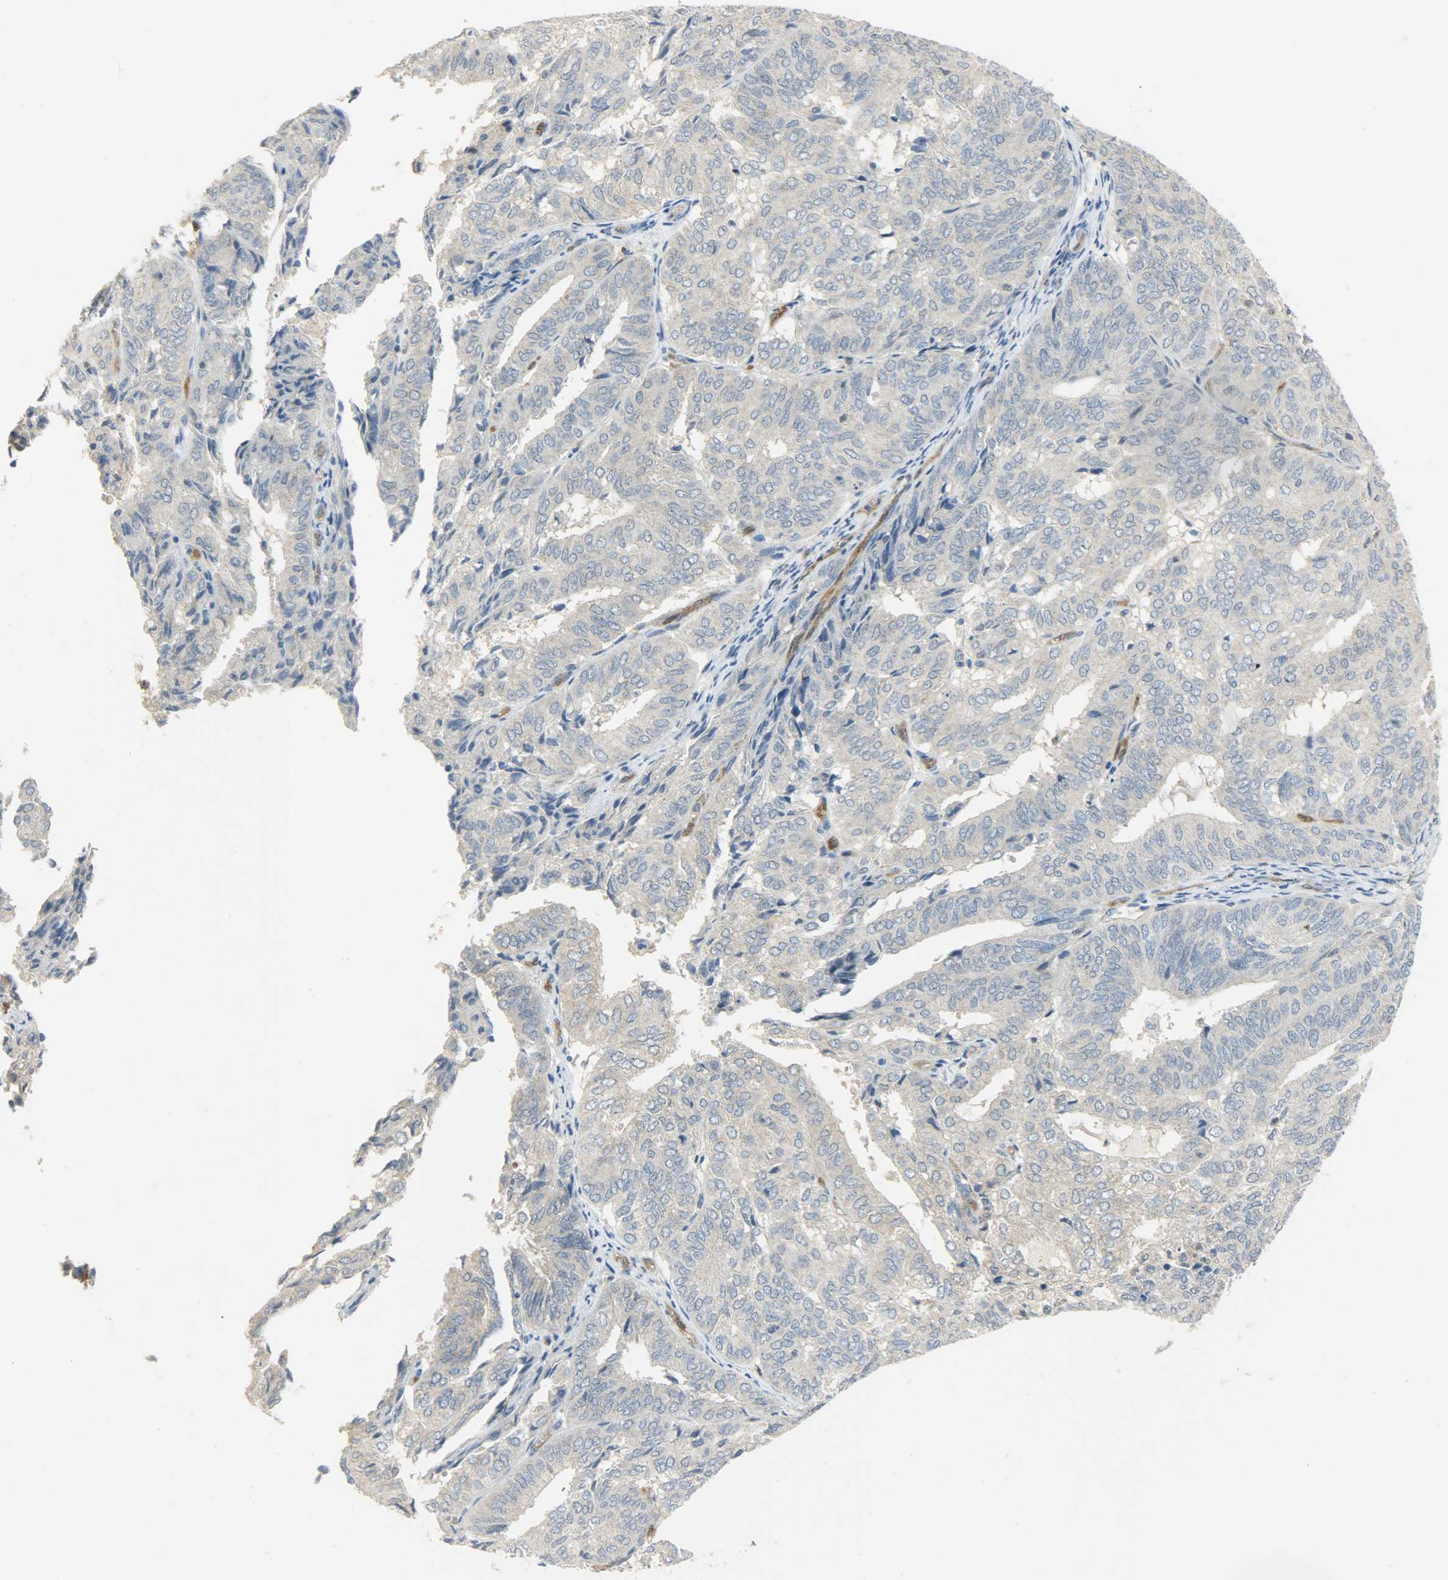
{"staining": {"intensity": "negative", "quantity": "none", "location": "none"}, "tissue": "endometrial cancer", "cell_type": "Tumor cells", "image_type": "cancer", "snomed": [{"axis": "morphology", "description": "Adenocarcinoma, NOS"}, {"axis": "topography", "description": "Uterus"}], "caption": "An image of adenocarcinoma (endometrial) stained for a protein shows no brown staining in tumor cells.", "gene": "FKBP1A", "patient": {"sex": "female", "age": 60}}